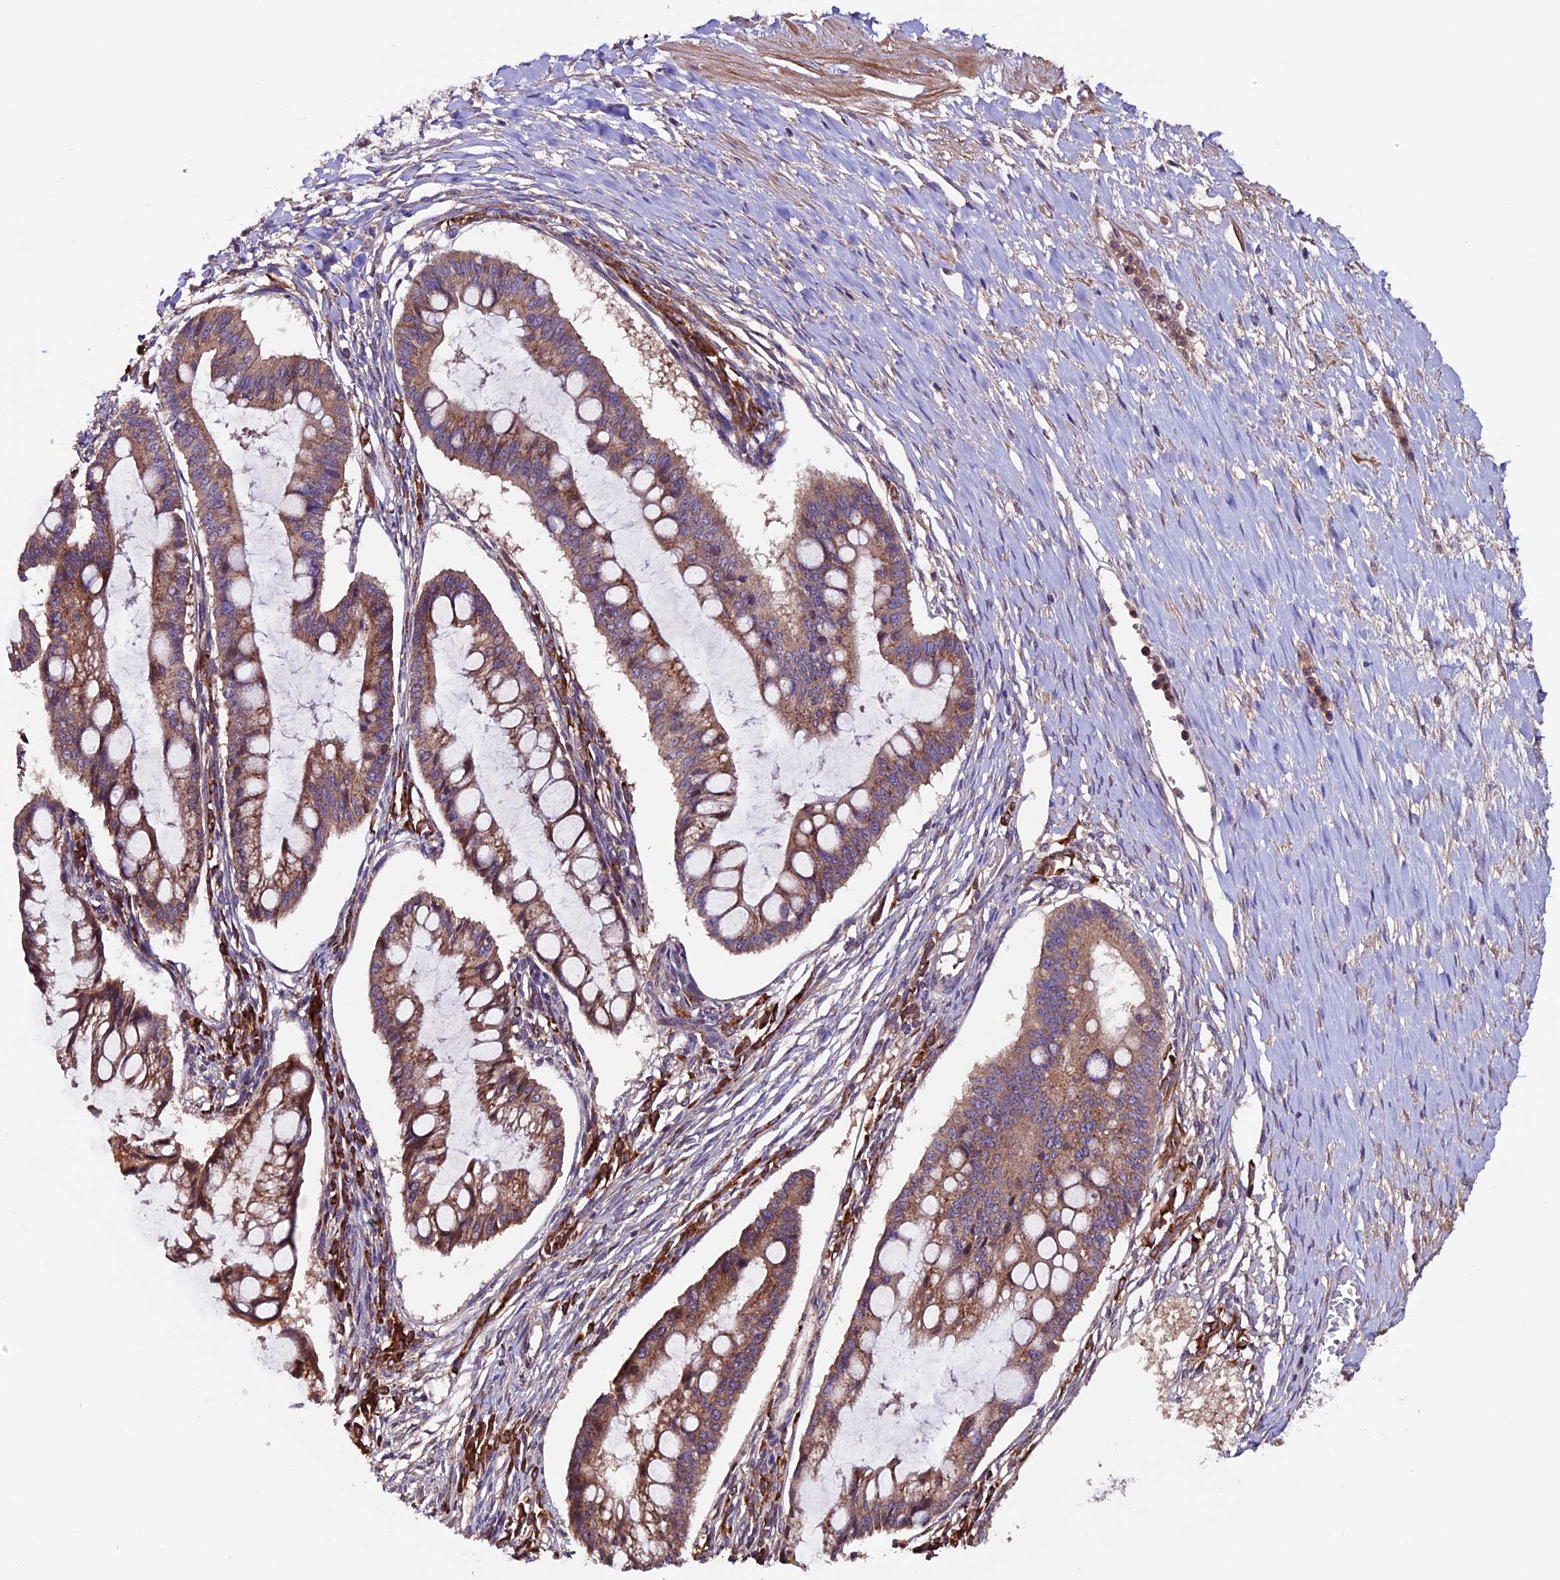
{"staining": {"intensity": "moderate", "quantity": ">75%", "location": "cytoplasmic/membranous"}, "tissue": "ovarian cancer", "cell_type": "Tumor cells", "image_type": "cancer", "snomed": [{"axis": "morphology", "description": "Cystadenocarcinoma, mucinous, NOS"}, {"axis": "topography", "description": "Ovary"}], "caption": "Ovarian mucinous cystadenocarcinoma stained with a protein marker shows moderate staining in tumor cells.", "gene": "ZNF598", "patient": {"sex": "female", "age": 73}}